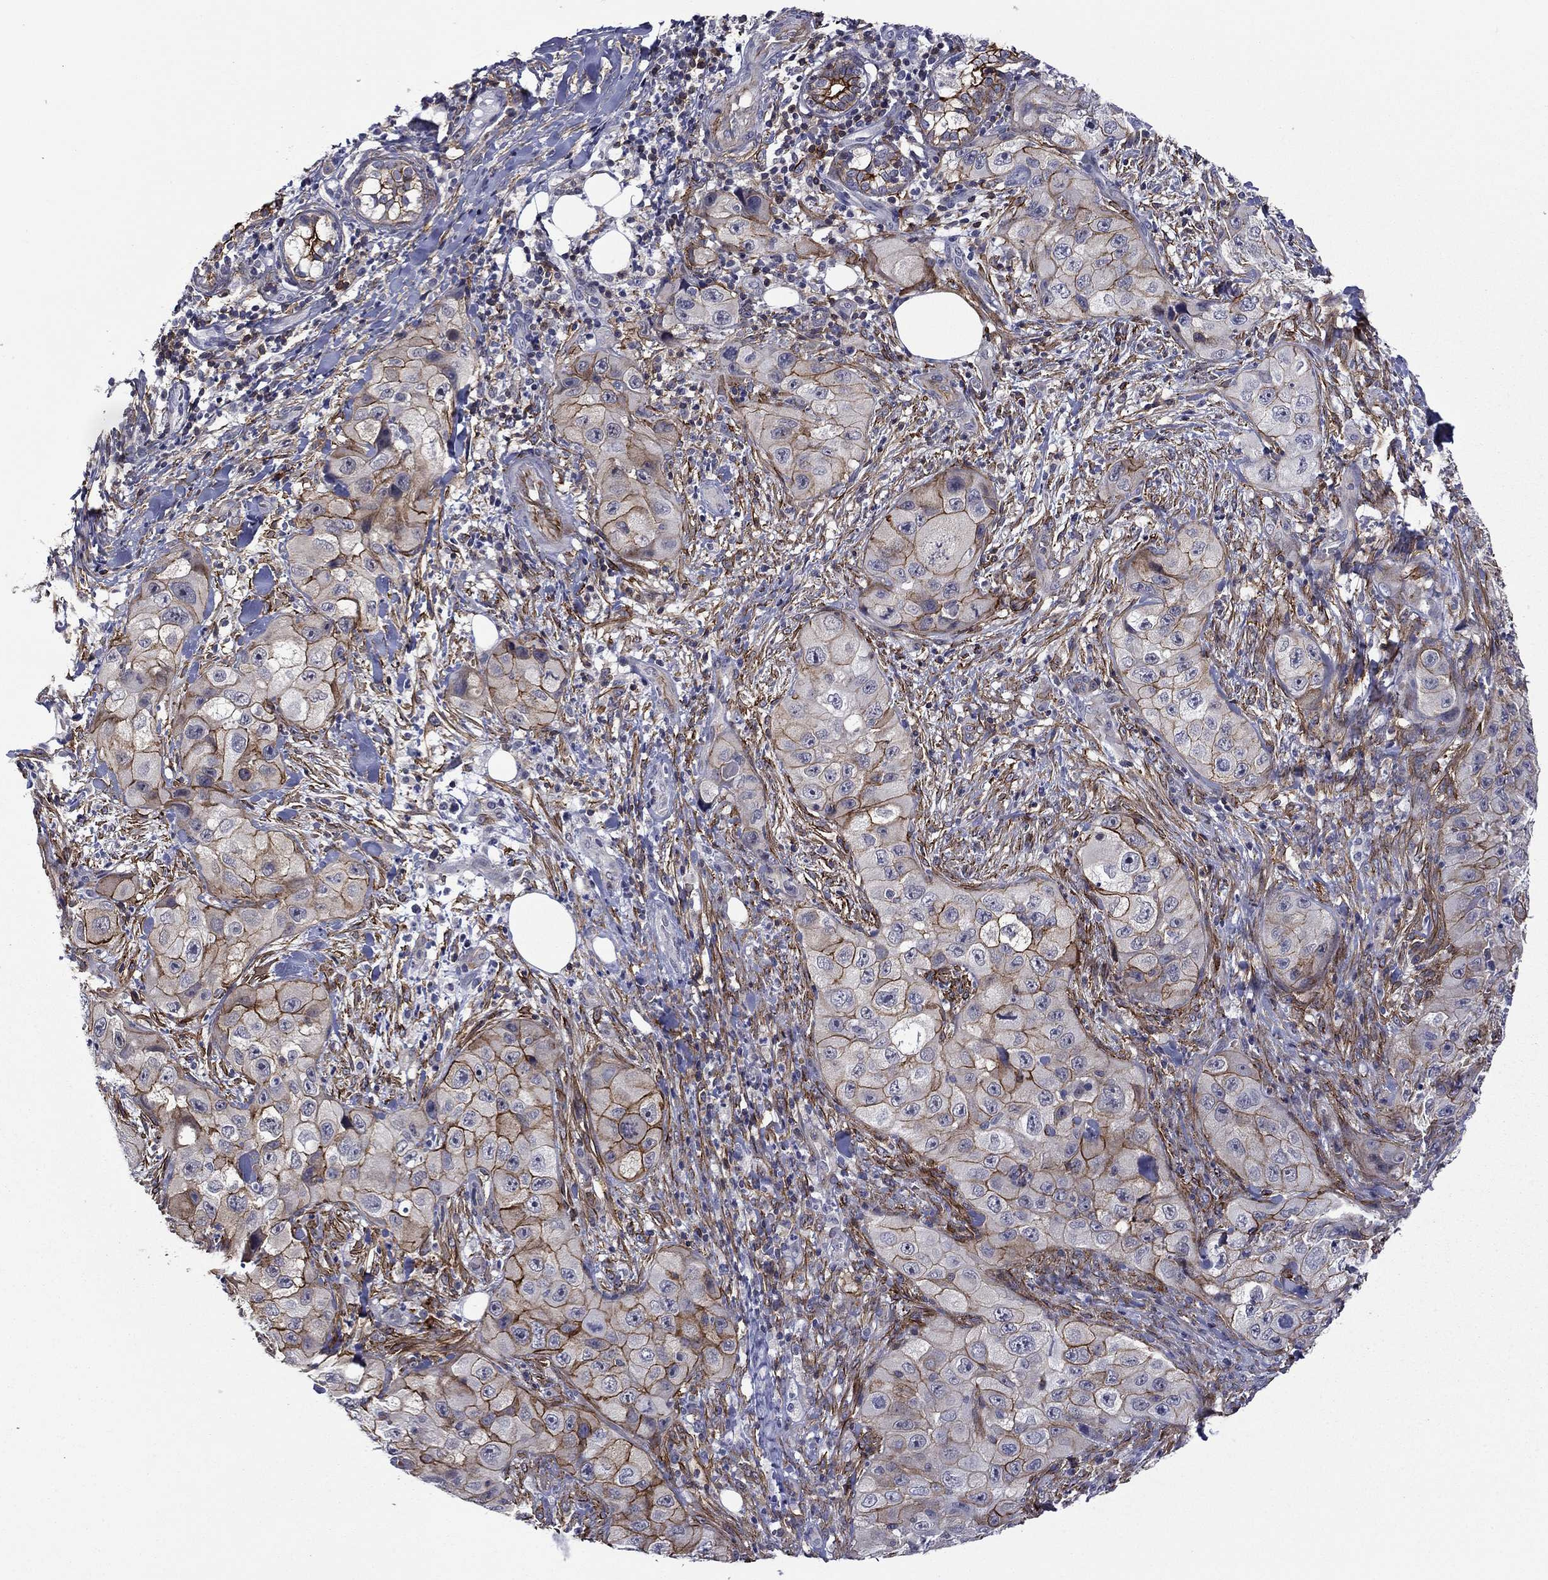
{"staining": {"intensity": "strong", "quantity": "25%-75%", "location": "cytoplasmic/membranous"}, "tissue": "skin cancer", "cell_type": "Tumor cells", "image_type": "cancer", "snomed": [{"axis": "morphology", "description": "Squamous cell carcinoma, NOS"}, {"axis": "topography", "description": "Skin"}, {"axis": "topography", "description": "Subcutis"}], "caption": "DAB immunohistochemical staining of human skin cancer (squamous cell carcinoma) displays strong cytoplasmic/membranous protein staining in about 25%-75% of tumor cells.", "gene": "LMO7", "patient": {"sex": "male", "age": 73}}